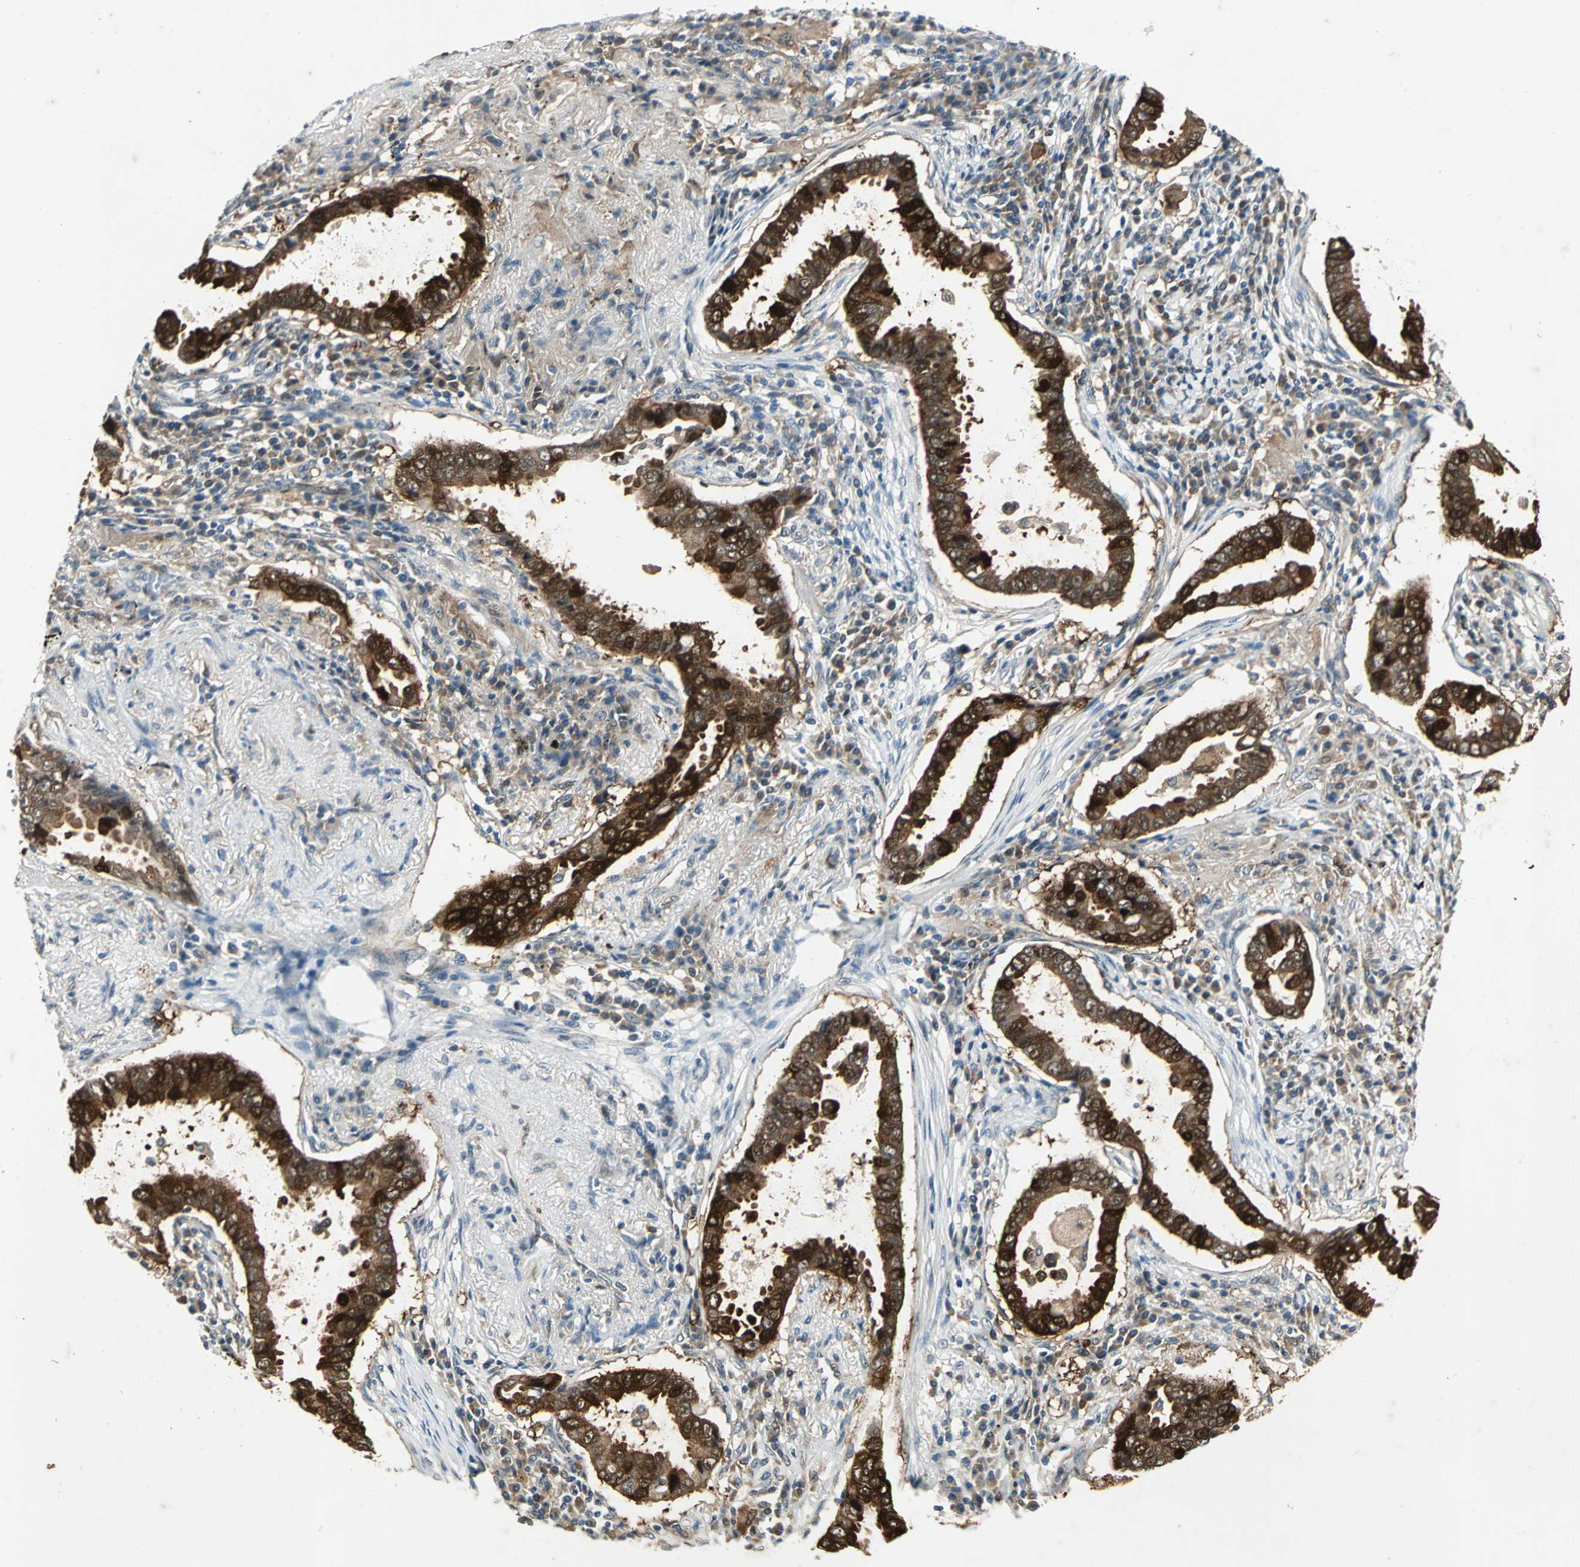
{"staining": {"intensity": "strong", "quantity": ">75%", "location": "cytoplasmic/membranous"}, "tissue": "lung cancer", "cell_type": "Tumor cells", "image_type": "cancer", "snomed": [{"axis": "morphology", "description": "Normal tissue, NOS"}, {"axis": "morphology", "description": "Inflammation, NOS"}, {"axis": "morphology", "description": "Adenocarcinoma, NOS"}, {"axis": "topography", "description": "Lung"}], "caption": "Lung cancer (adenocarcinoma) stained with a protein marker displays strong staining in tumor cells.", "gene": "RRM2B", "patient": {"sex": "female", "age": 64}}